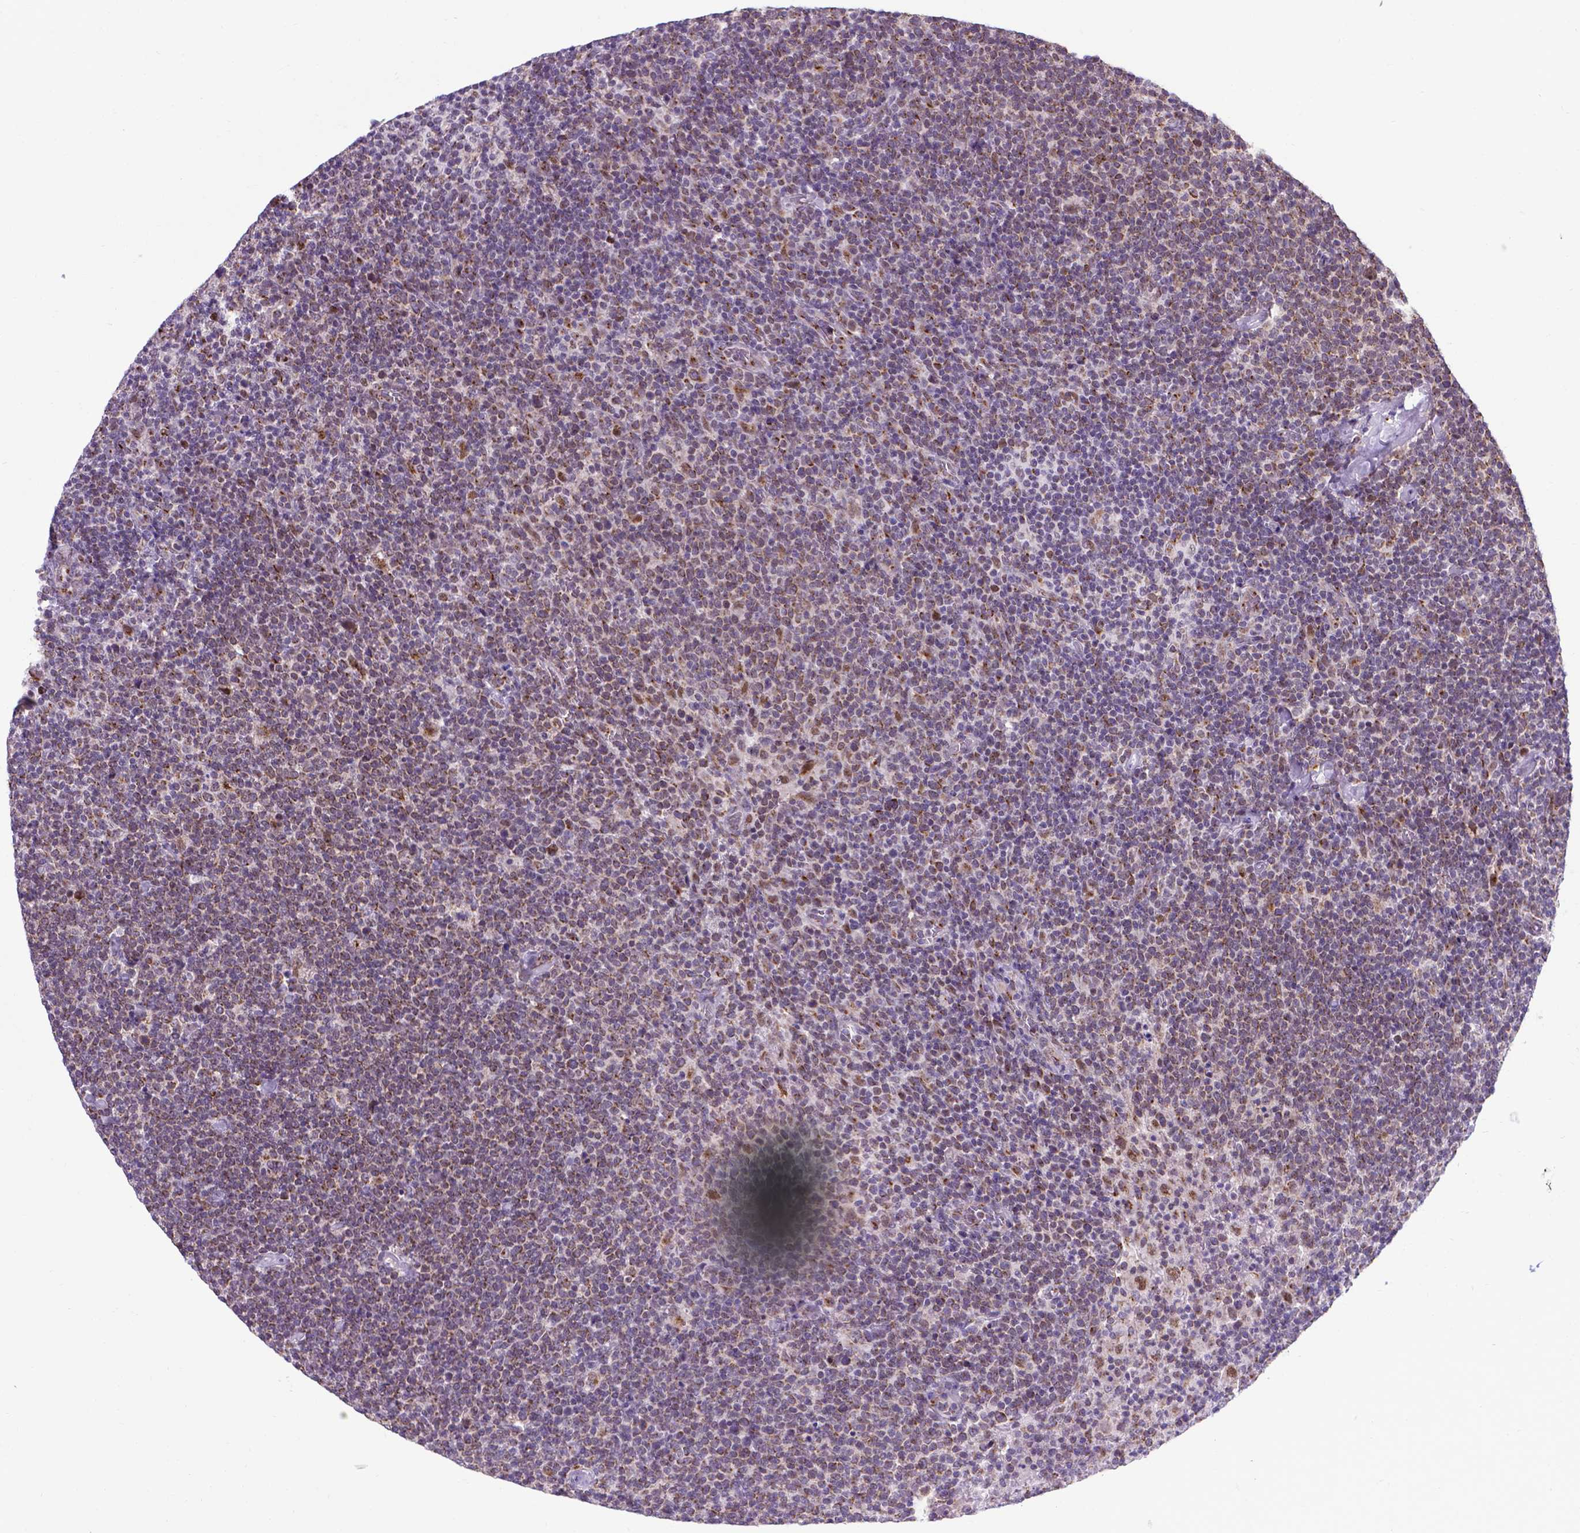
{"staining": {"intensity": "weak", "quantity": "25%-75%", "location": "cytoplasmic/membranous"}, "tissue": "lymphoma", "cell_type": "Tumor cells", "image_type": "cancer", "snomed": [{"axis": "morphology", "description": "Malignant lymphoma, non-Hodgkin's type, High grade"}, {"axis": "topography", "description": "Lymph node"}], "caption": "Protein analysis of lymphoma tissue exhibits weak cytoplasmic/membranous staining in approximately 25%-75% of tumor cells.", "gene": "MRPL10", "patient": {"sex": "male", "age": 61}}